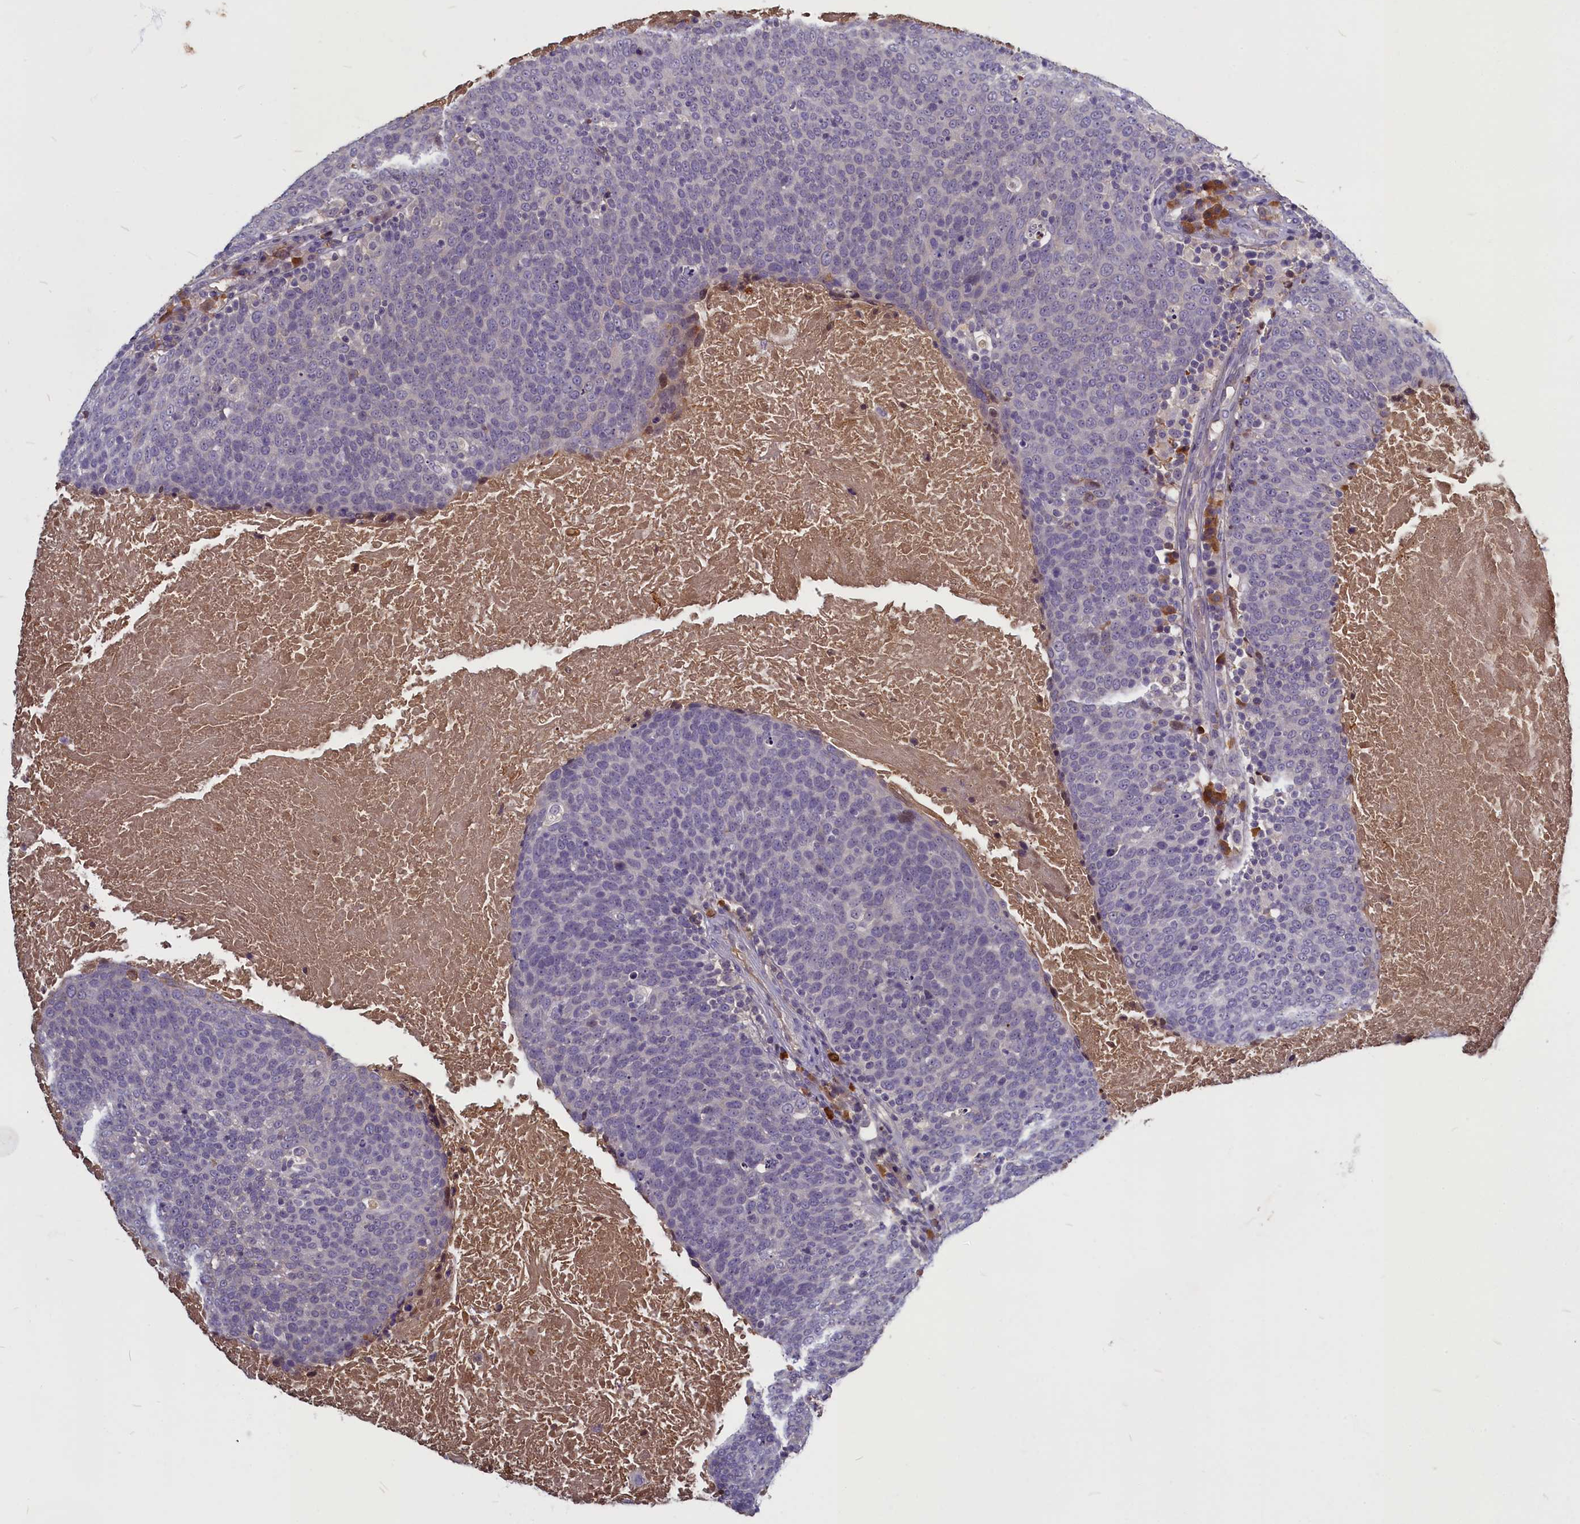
{"staining": {"intensity": "negative", "quantity": "none", "location": "none"}, "tissue": "head and neck cancer", "cell_type": "Tumor cells", "image_type": "cancer", "snomed": [{"axis": "morphology", "description": "Squamous cell carcinoma, NOS"}, {"axis": "morphology", "description": "Squamous cell carcinoma, metastatic, NOS"}, {"axis": "topography", "description": "Lymph node"}, {"axis": "topography", "description": "Head-Neck"}], "caption": "Human head and neck cancer (metastatic squamous cell carcinoma) stained for a protein using immunohistochemistry displays no expression in tumor cells.", "gene": "SV2C", "patient": {"sex": "male", "age": 62}}